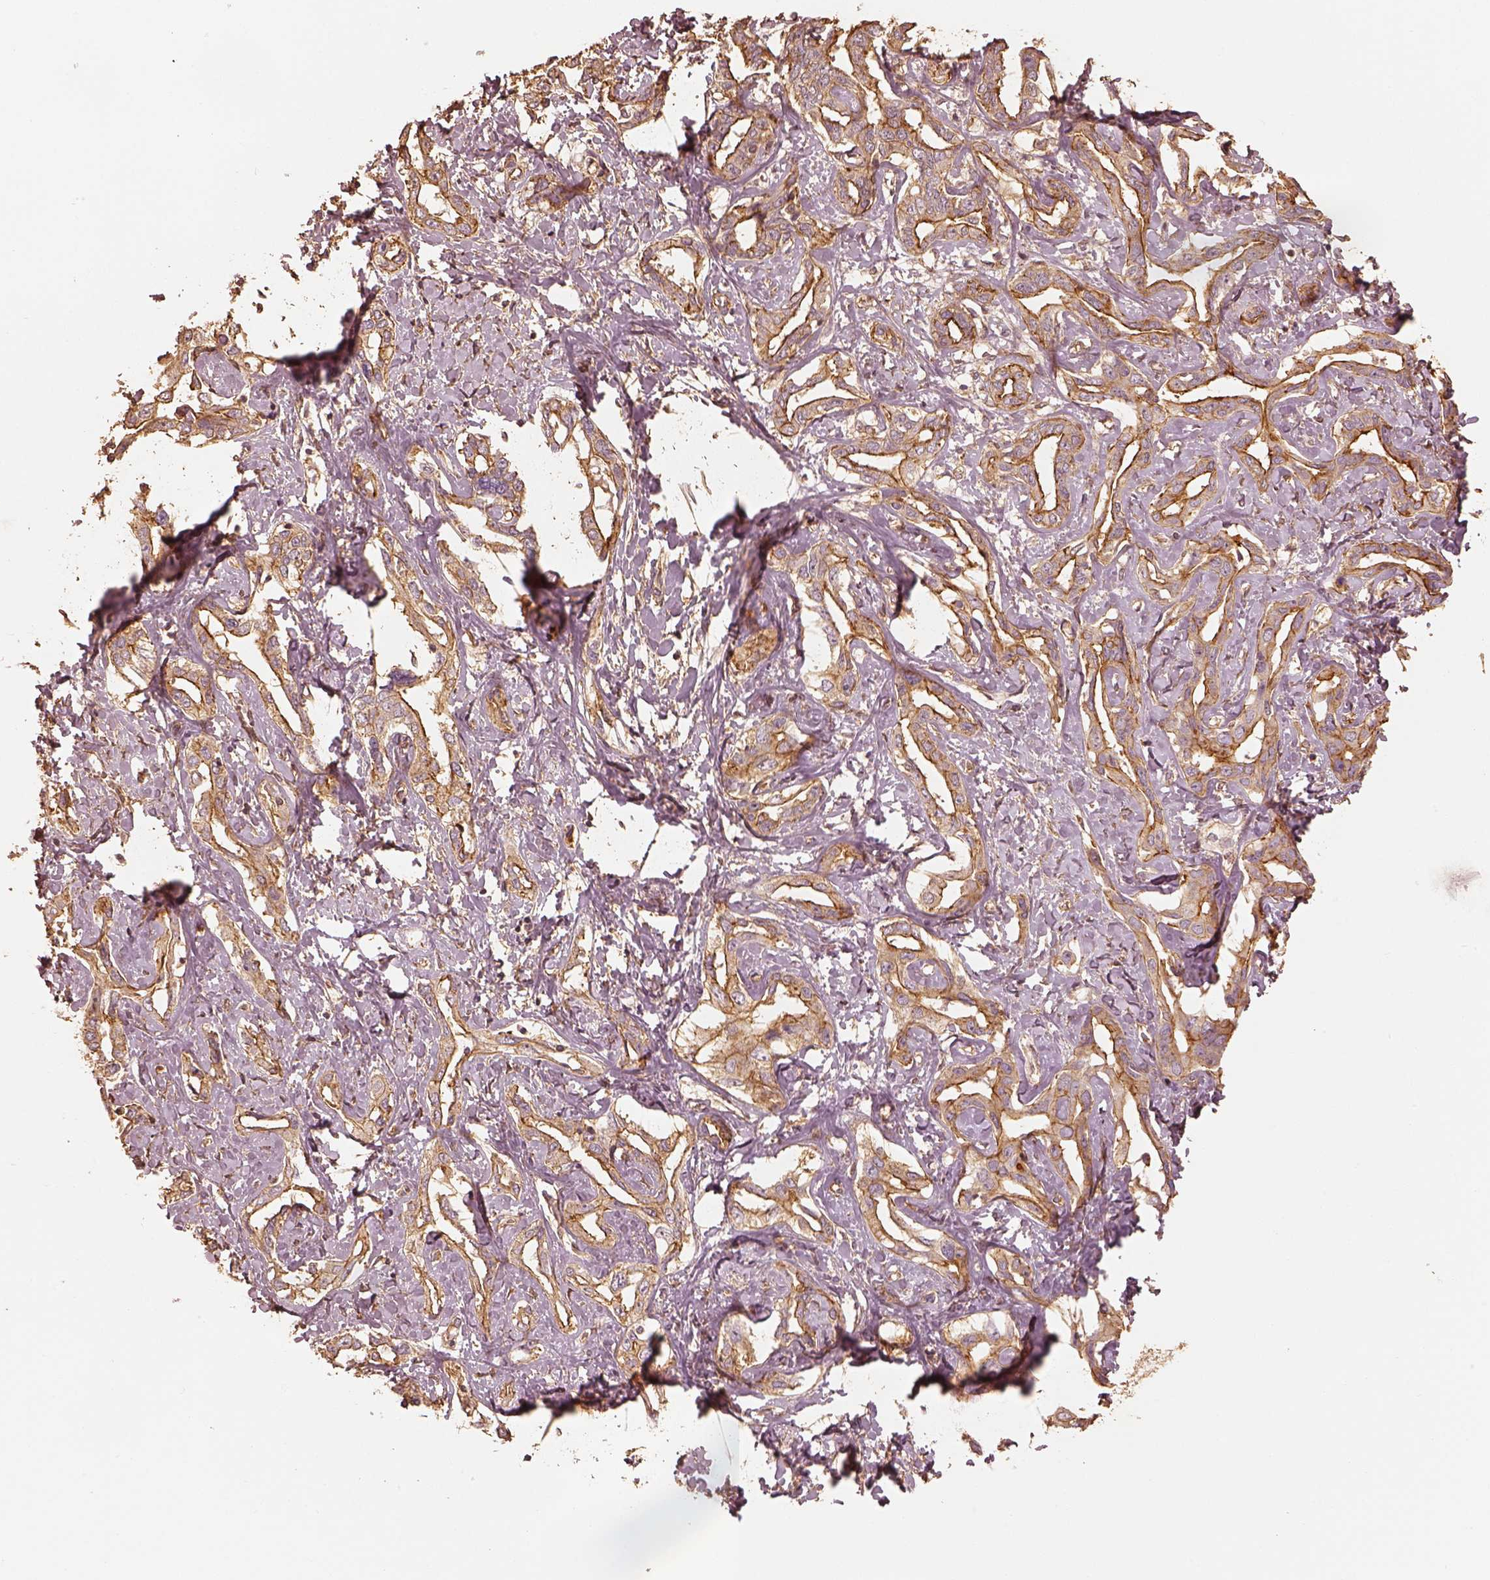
{"staining": {"intensity": "strong", "quantity": "25%-75%", "location": "cytoplasmic/membranous"}, "tissue": "liver cancer", "cell_type": "Tumor cells", "image_type": "cancer", "snomed": [{"axis": "morphology", "description": "Cholangiocarcinoma"}, {"axis": "topography", "description": "Liver"}], "caption": "Protein analysis of liver cancer tissue exhibits strong cytoplasmic/membranous expression in about 25%-75% of tumor cells.", "gene": "WDR7", "patient": {"sex": "male", "age": 59}}